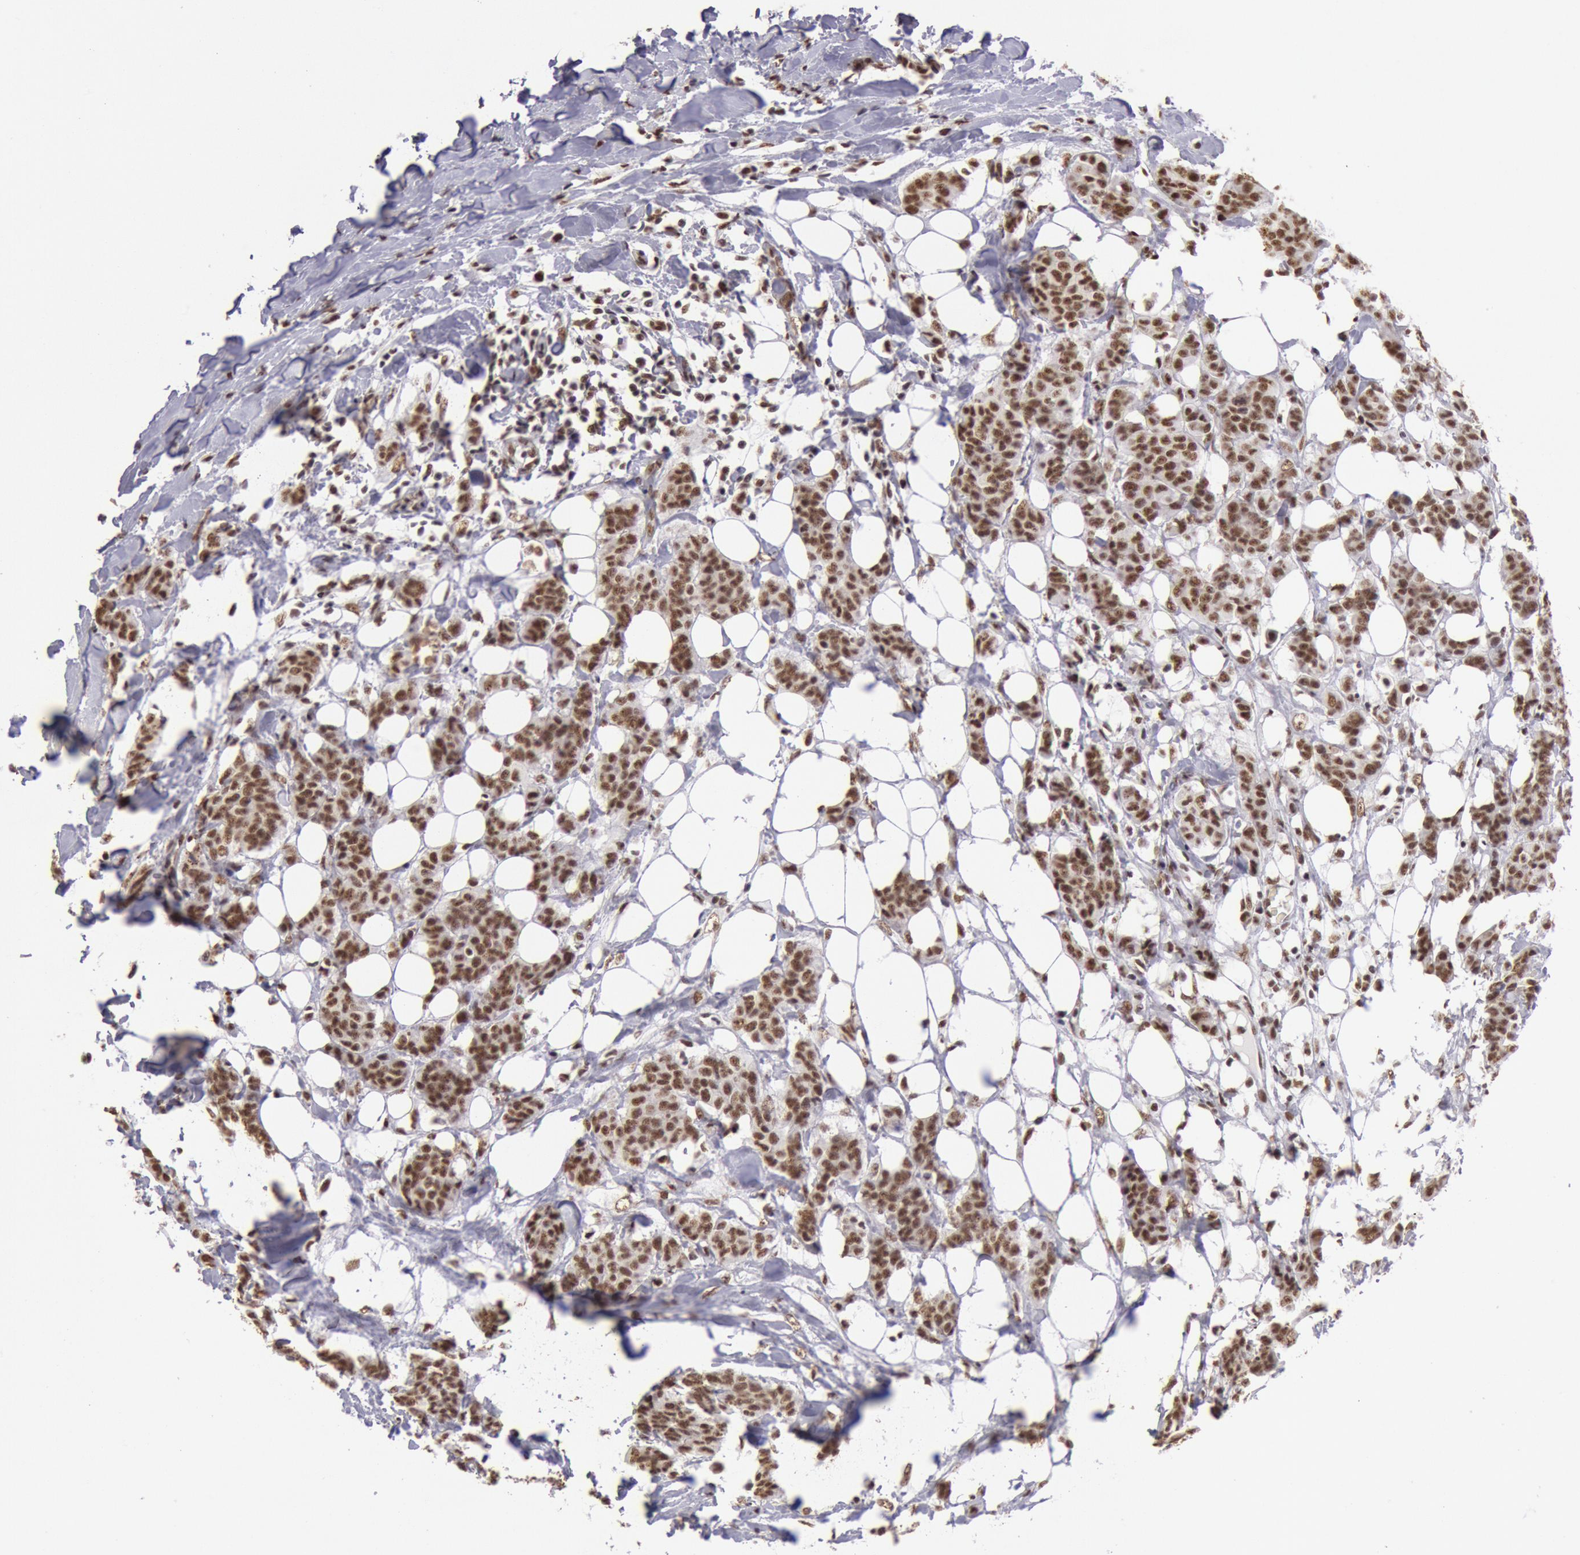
{"staining": {"intensity": "strong", "quantity": ">75%", "location": "nuclear"}, "tissue": "breast cancer", "cell_type": "Tumor cells", "image_type": "cancer", "snomed": [{"axis": "morphology", "description": "Duct carcinoma"}, {"axis": "topography", "description": "Breast"}], "caption": "Protein staining reveals strong nuclear positivity in approximately >75% of tumor cells in breast cancer. The protein of interest is stained brown, and the nuclei are stained in blue (DAB IHC with brightfield microscopy, high magnification).", "gene": "SNRPD3", "patient": {"sex": "female", "age": 40}}